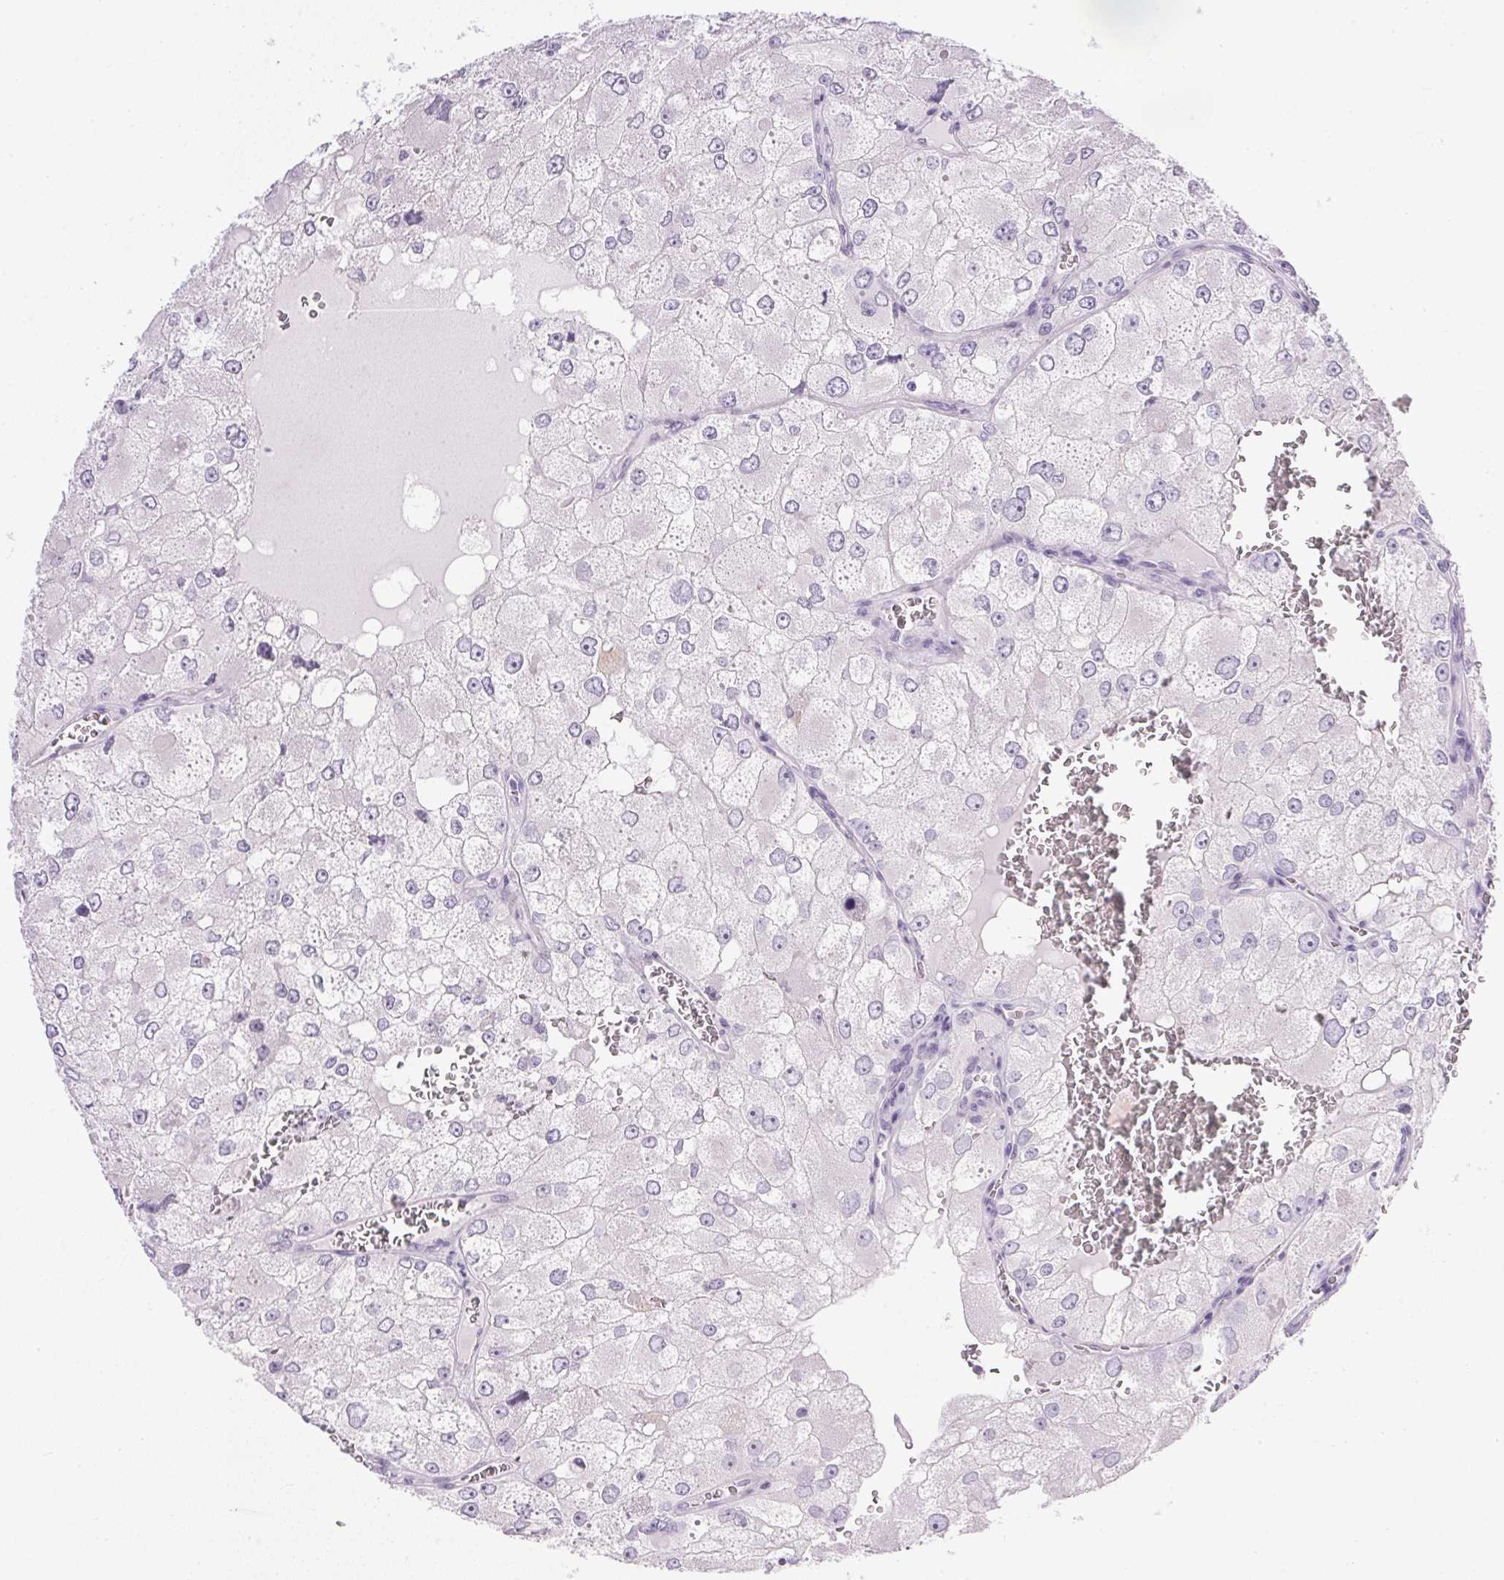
{"staining": {"intensity": "negative", "quantity": "none", "location": "none"}, "tissue": "renal cancer", "cell_type": "Tumor cells", "image_type": "cancer", "snomed": [{"axis": "morphology", "description": "Adenocarcinoma, NOS"}, {"axis": "topography", "description": "Kidney"}], "caption": "Adenocarcinoma (renal) was stained to show a protein in brown. There is no significant staining in tumor cells.", "gene": "ATP6V0A4", "patient": {"sex": "female", "age": 70}}